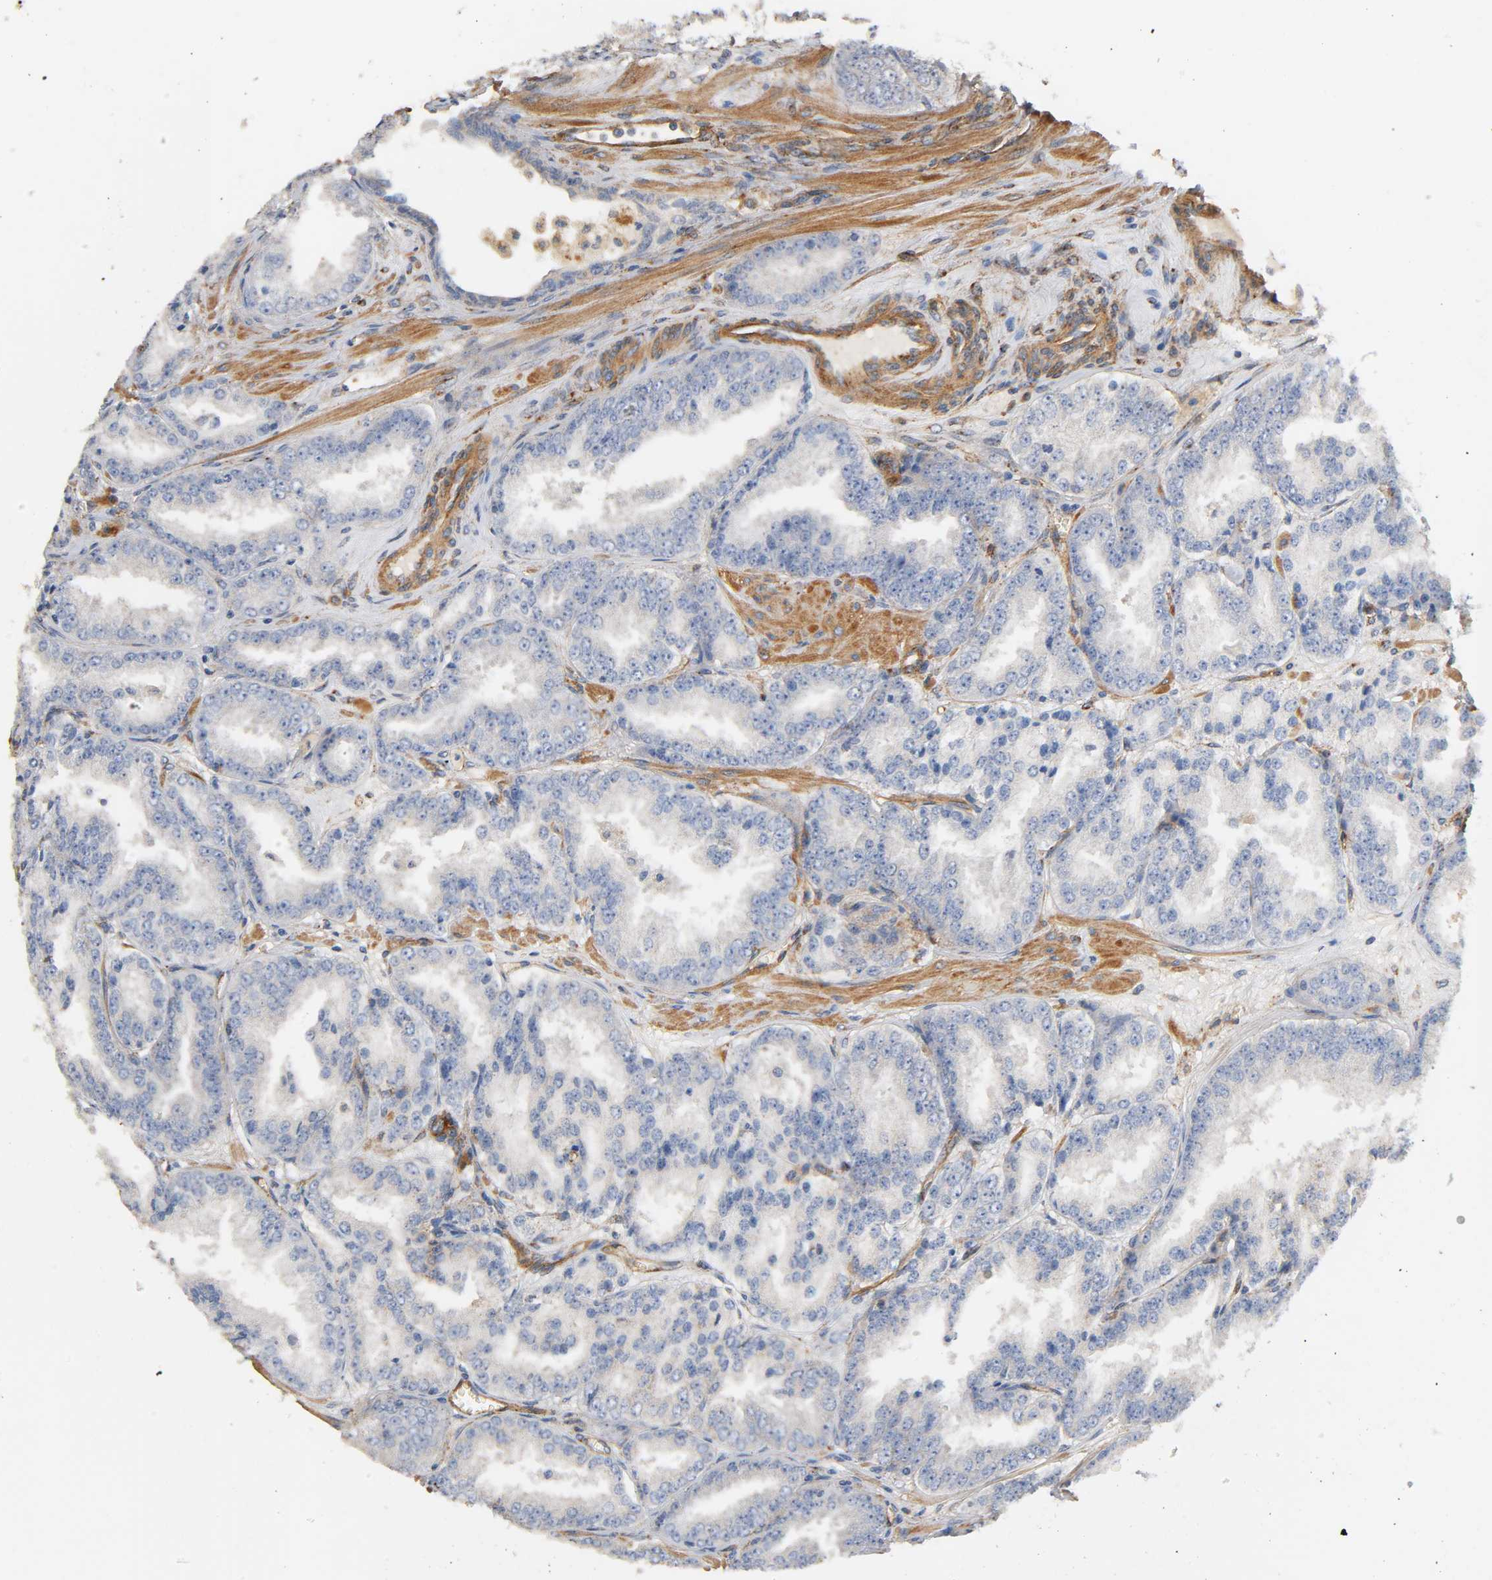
{"staining": {"intensity": "negative", "quantity": "none", "location": "none"}, "tissue": "prostate cancer", "cell_type": "Tumor cells", "image_type": "cancer", "snomed": [{"axis": "morphology", "description": "Adenocarcinoma, High grade"}, {"axis": "topography", "description": "Prostate"}], "caption": "Tumor cells are negative for brown protein staining in prostate adenocarcinoma (high-grade).", "gene": "IFITM3", "patient": {"sex": "male", "age": 61}}